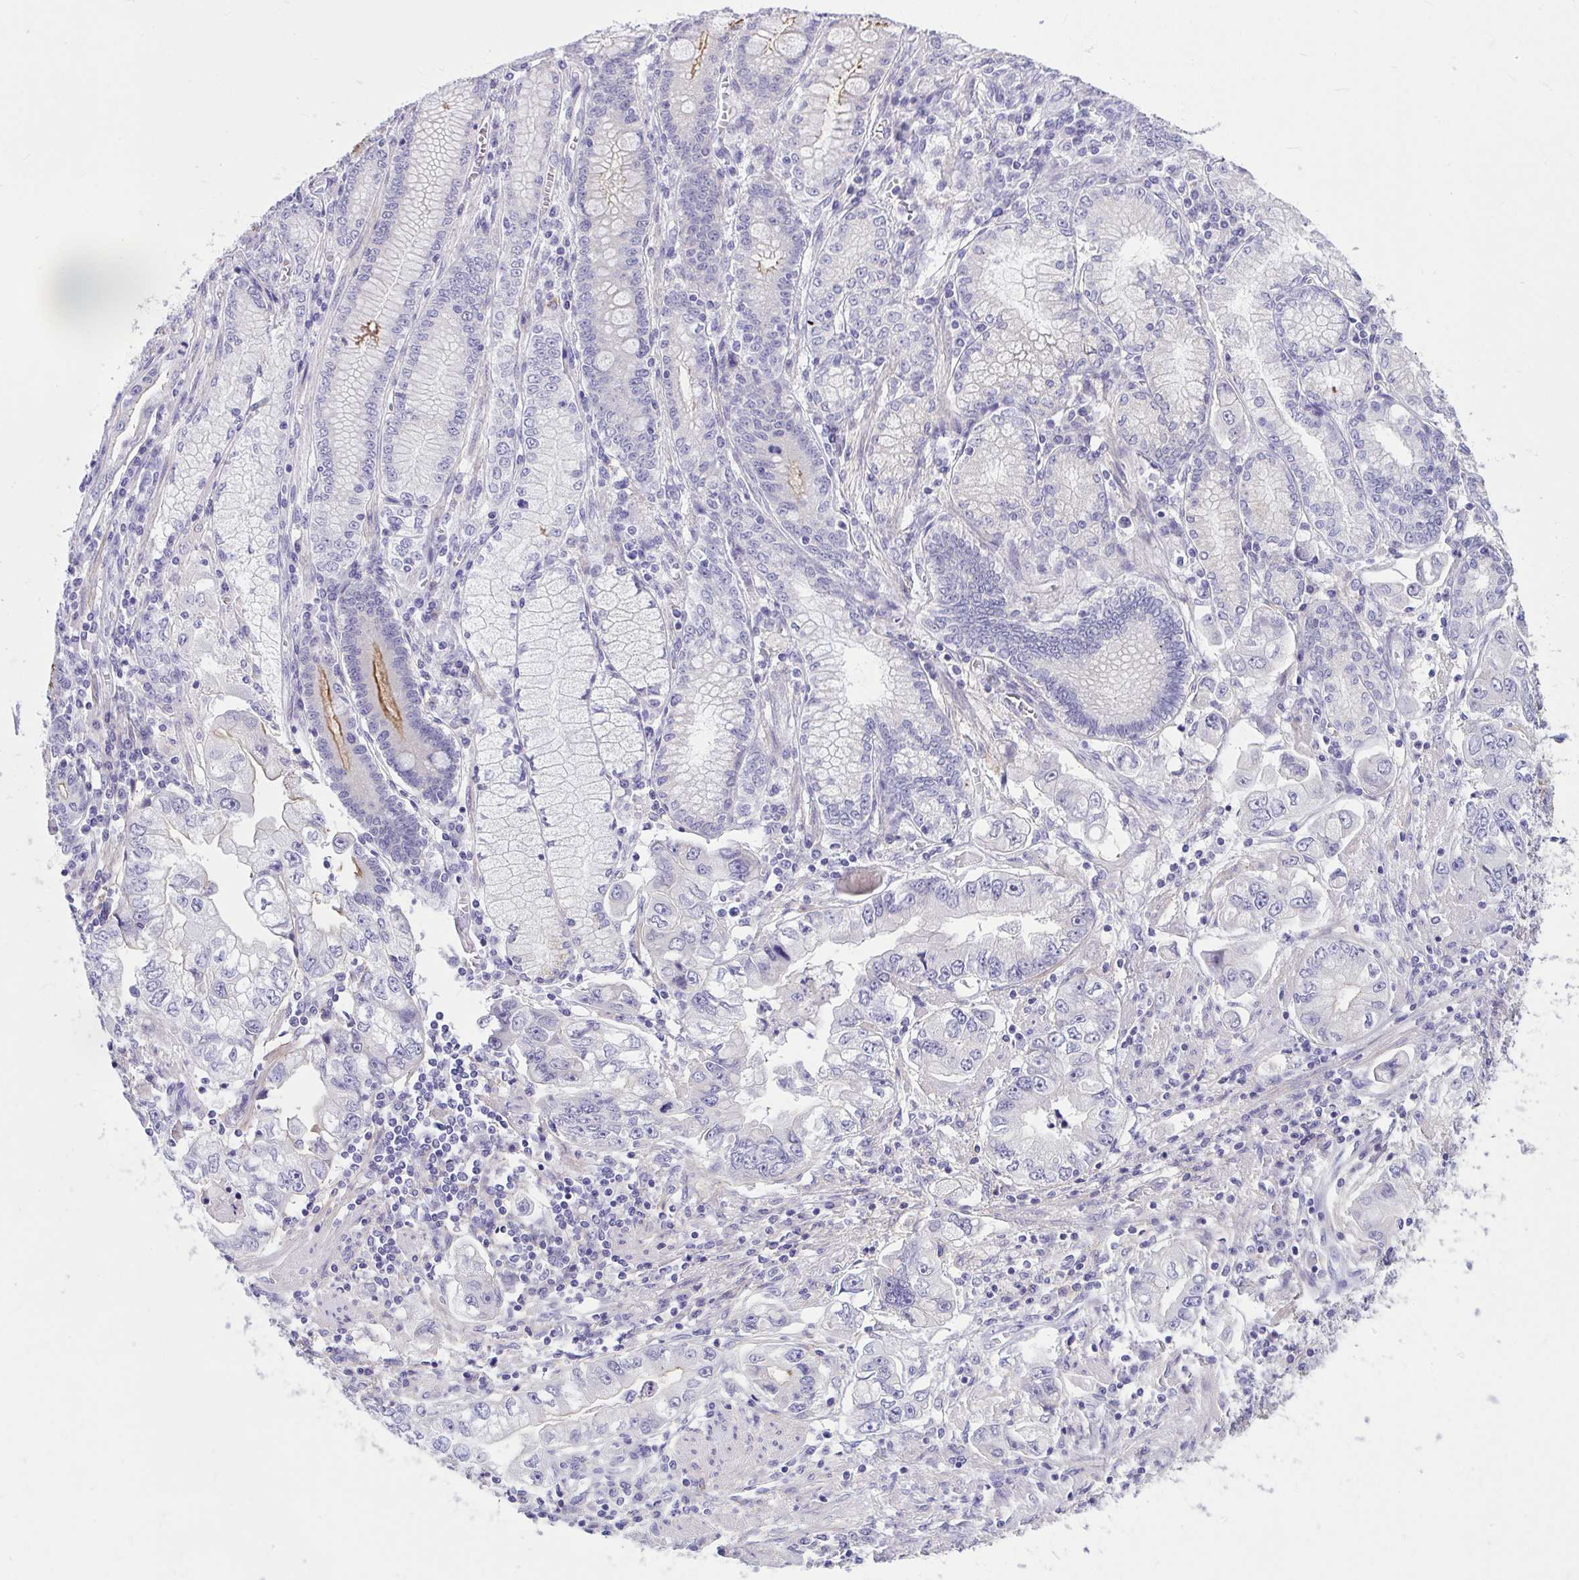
{"staining": {"intensity": "negative", "quantity": "none", "location": "none"}, "tissue": "stomach cancer", "cell_type": "Tumor cells", "image_type": "cancer", "snomed": [{"axis": "morphology", "description": "Adenocarcinoma, NOS"}, {"axis": "topography", "description": "Stomach, lower"}], "caption": "Photomicrograph shows no protein positivity in tumor cells of adenocarcinoma (stomach) tissue.", "gene": "PIGZ", "patient": {"sex": "female", "age": 93}}